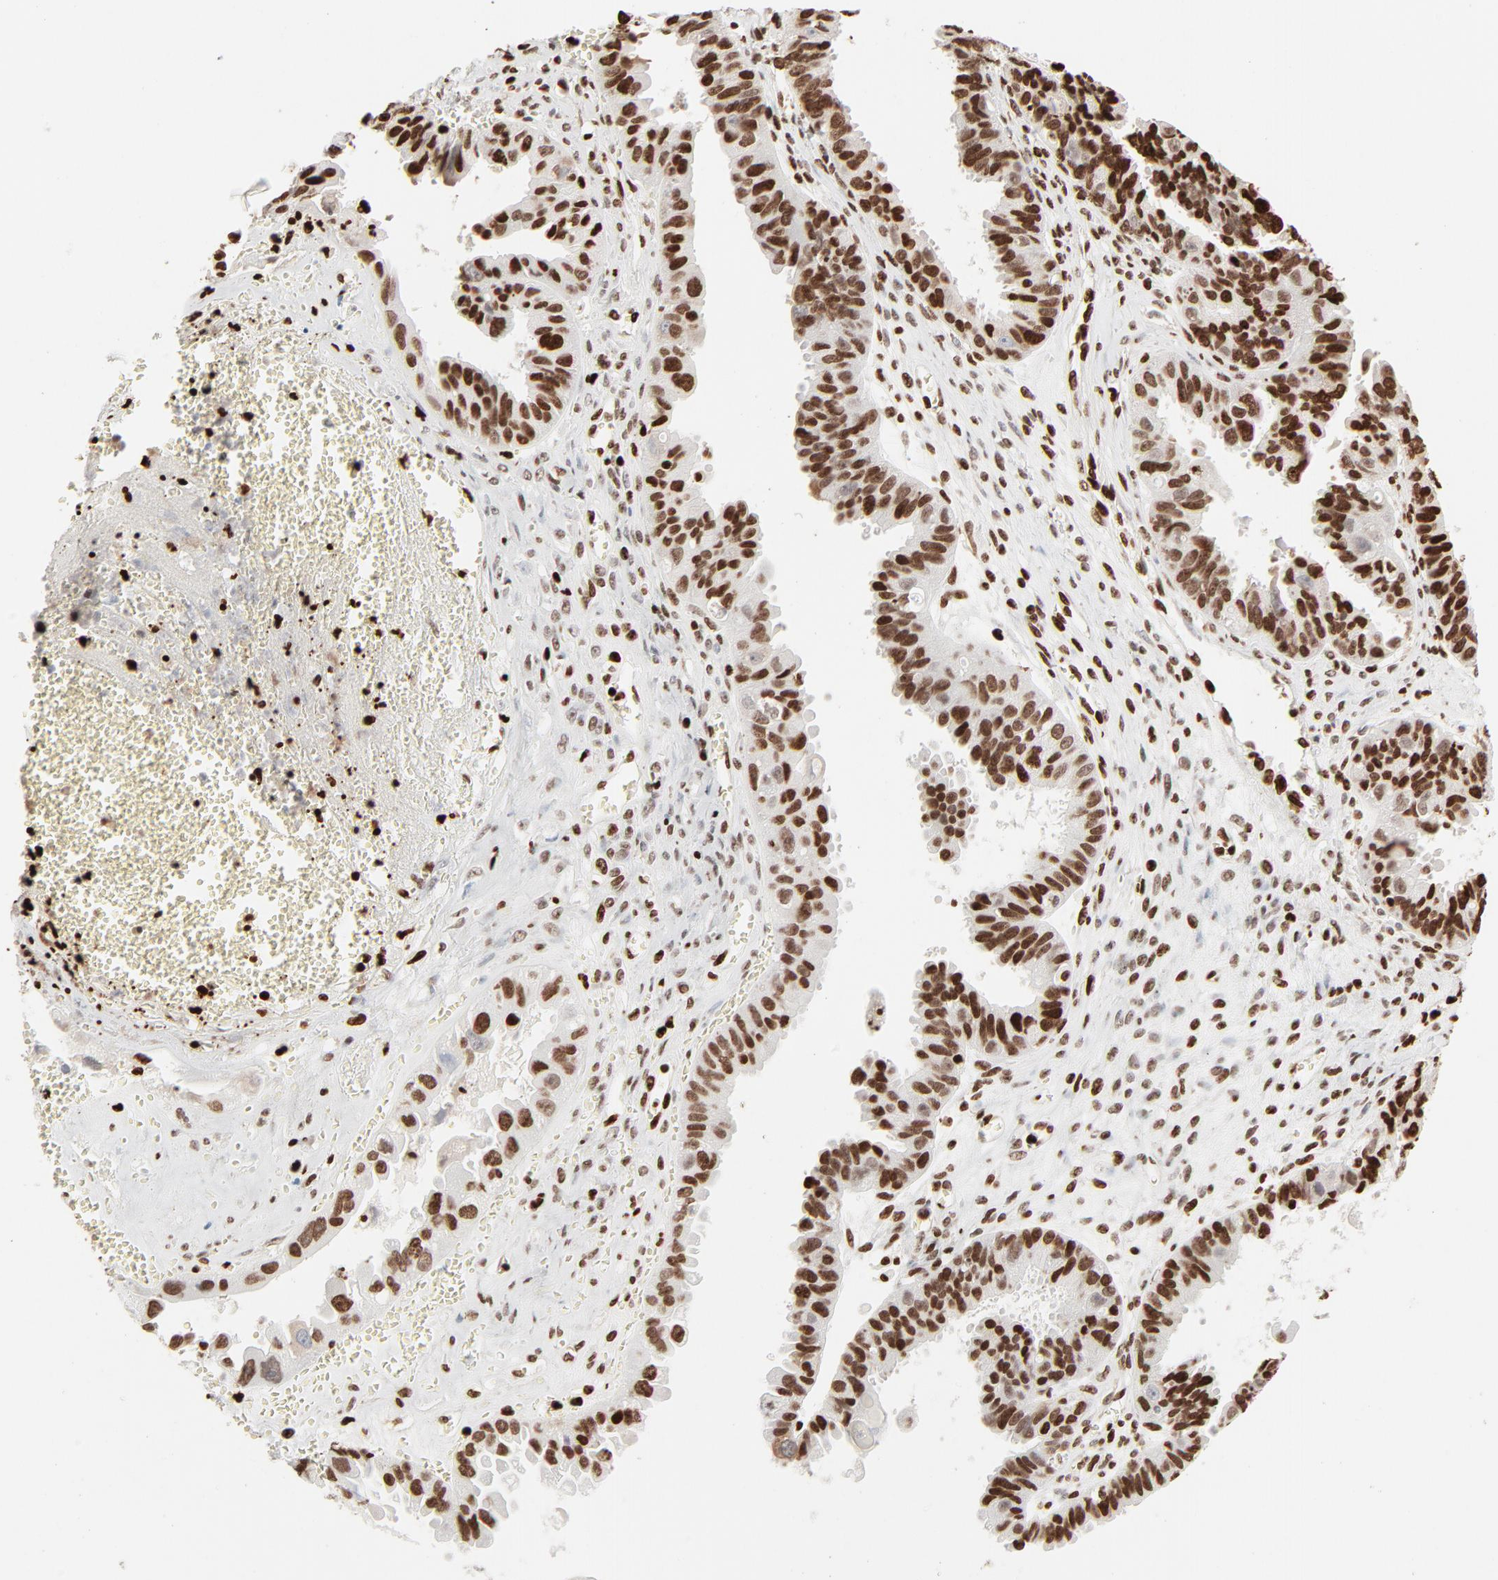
{"staining": {"intensity": "strong", "quantity": ">75%", "location": "nuclear"}, "tissue": "ovarian cancer", "cell_type": "Tumor cells", "image_type": "cancer", "snomed": [{"axis": "morphology", "description": "Carcinoma, endometroid"}, {"axis": "topography", "description": "Ovary"}], "caption": "Protein staining of ovarian cancer (endometroid carcinoma) tissue displays strong nuclear staining in about >75% of tumor cells.", "gene": "HMGB2", "patient": {"sex": "female", "age": 85}}